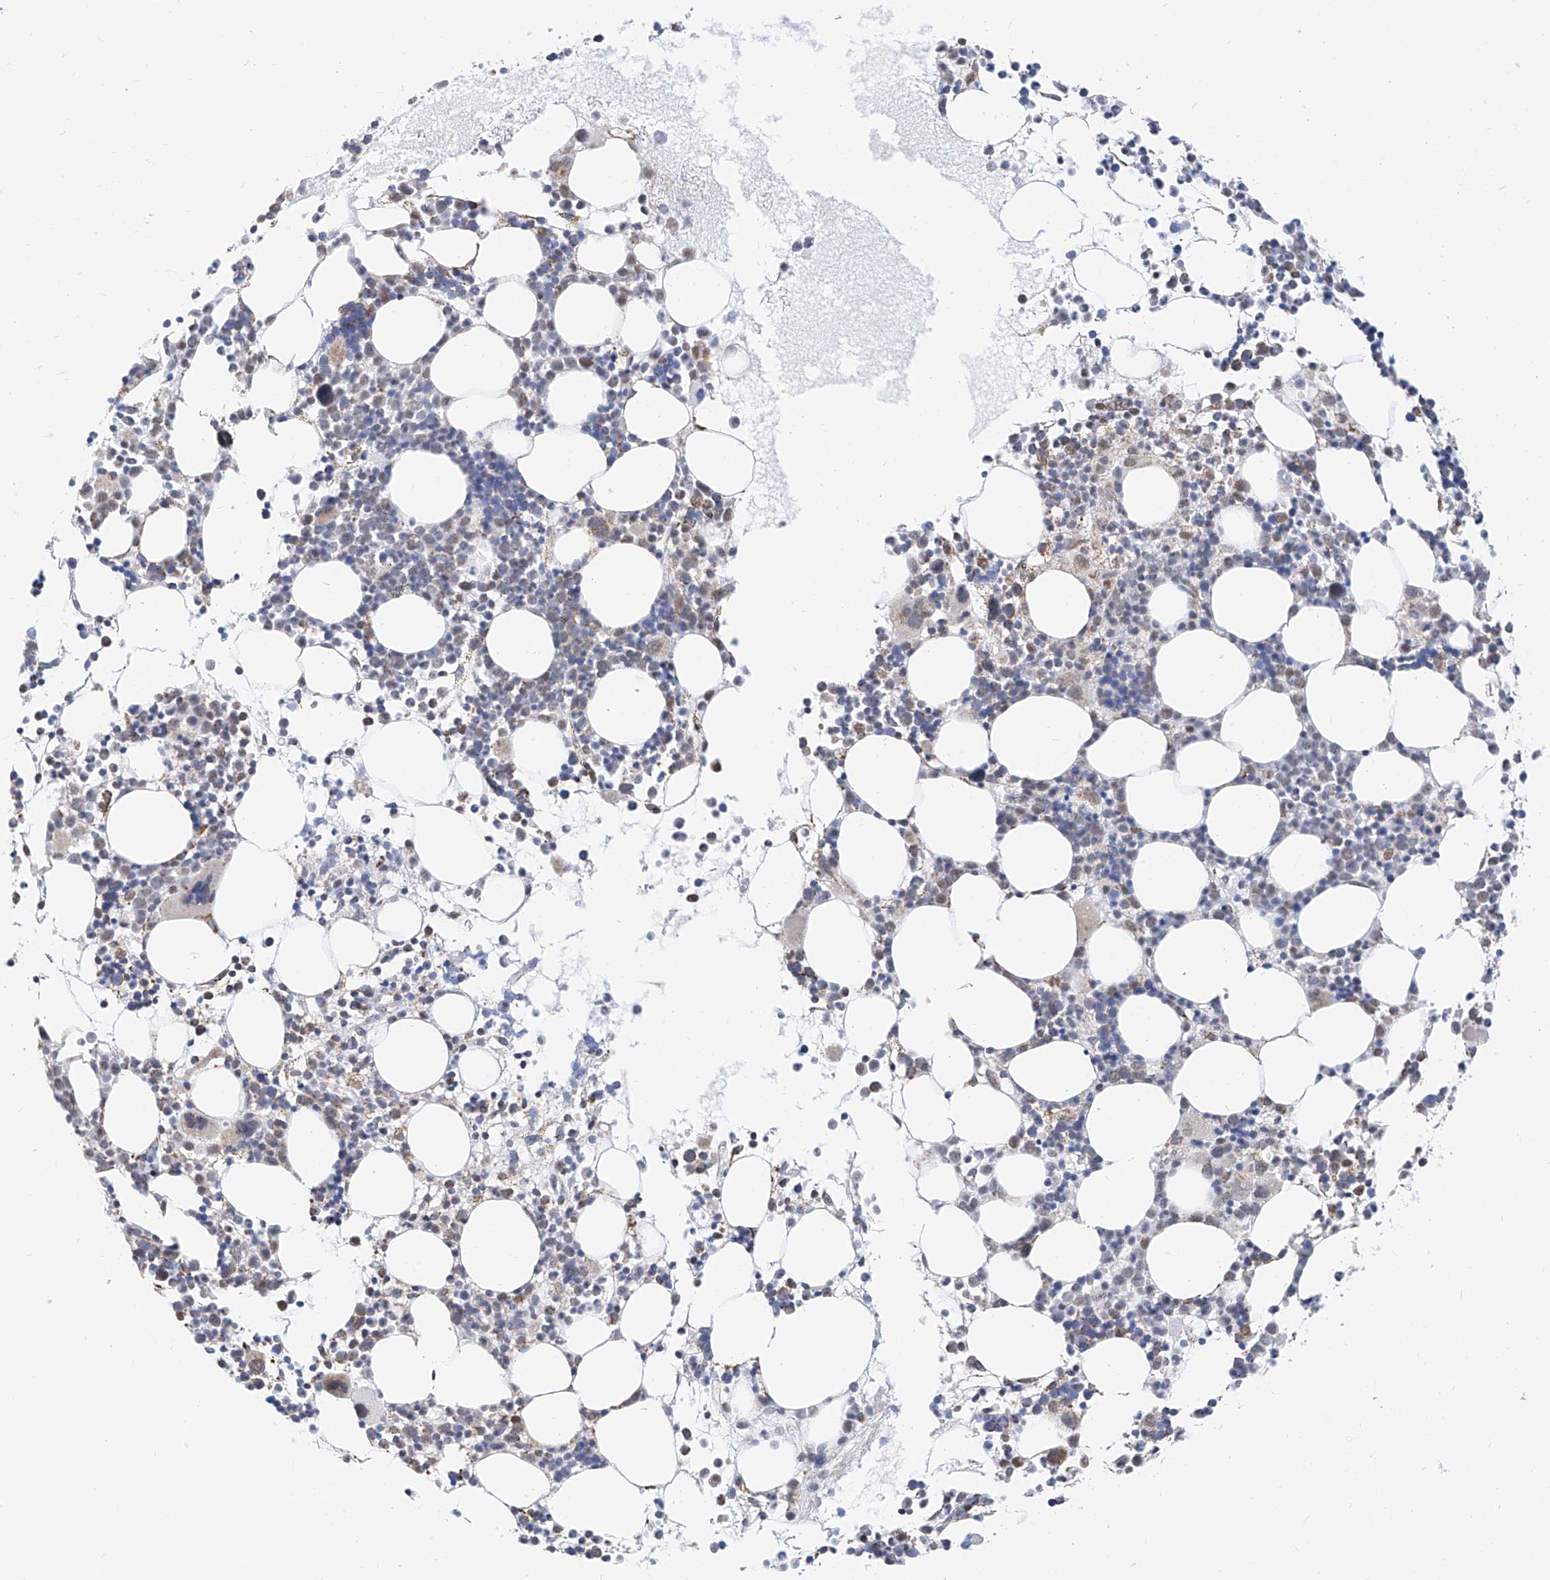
{"staining": {"intensity": "weak", "quantity": "<25%", "location": "cytoplasmic/membranous"}, "tissue": "bone marrow", "cell_type": "Hematopoietic cells", "image_type": "normal", "snomed": [{"axis": "morphology", "description": "Normal tissue, NOS"}, {"axis": "topography", "description": "Bone marrow"}], "caption": "Photomicrograph shows no significant protein positivity in hematopoietic cells of benign bone marrow. (DAB (3,3'-diaminobenzidine) immunohistochemistry (IHC) with hematoxylin counter stain).", "gene": "NALCN", "patient": {"sex": "female", "age": 62}}